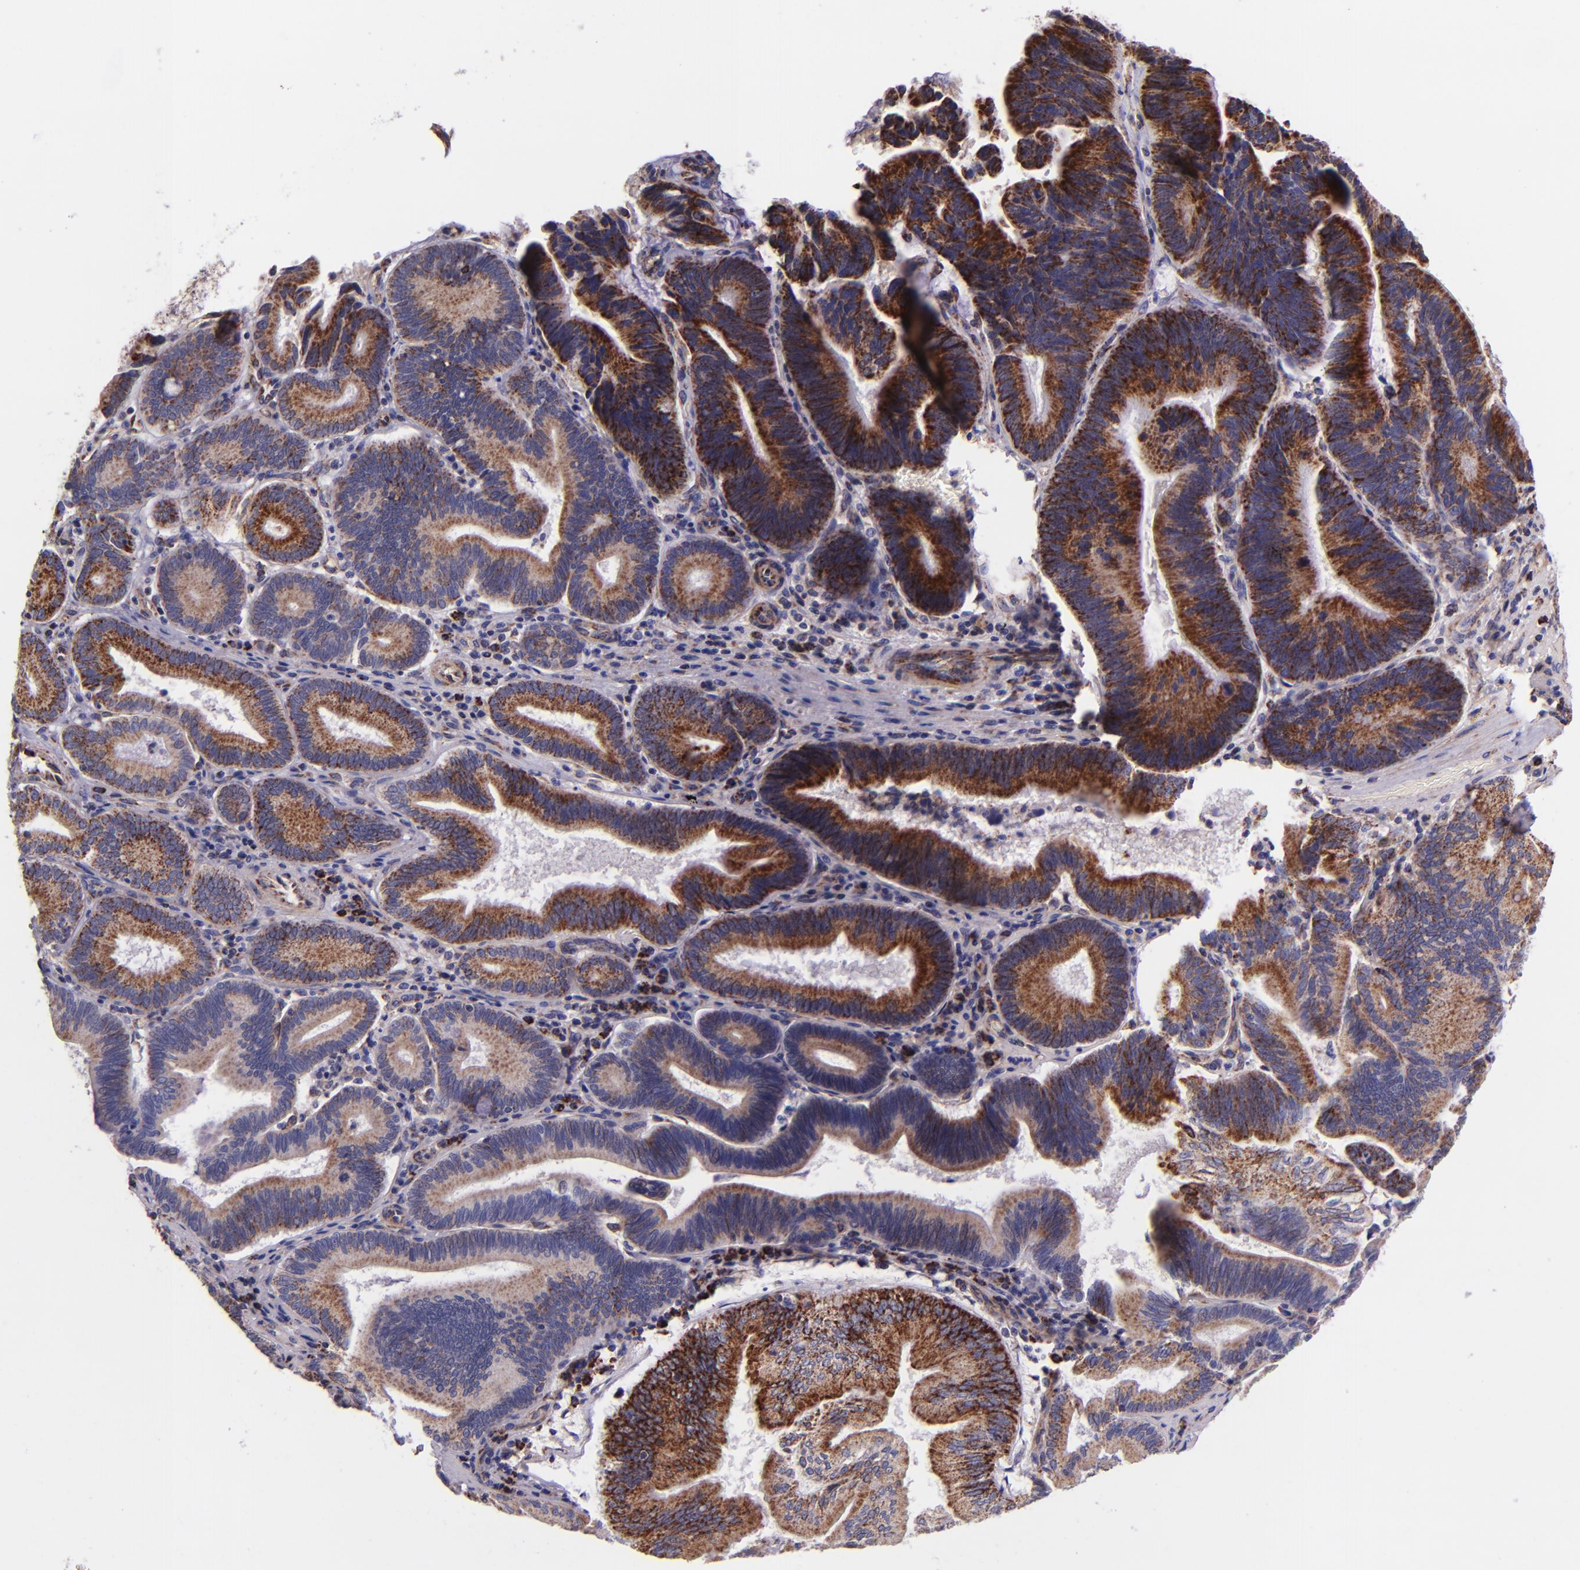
{"staining": {"intensity": "moderate", "quantity": "25%-75%", "location": "cytoplasmic/membranous"}, "tissue": "pancreatic cancer", "cell_type": "Tumor cells", "image_type": "cancer", "snomed": [{"axis": "morphology", "description": "Adenocarcinoma, NOS"}, {"axis": "topography", "description": "Pancreas"}], "caption": "Pancreatic cancer (adenocarcinoma) tissue reveals moderate cytoplasmic/membranous expression in approximately 25%-75% of tumor cells", "gene": "IDH3G", "patient": {"sex": "male", "age": 82}}